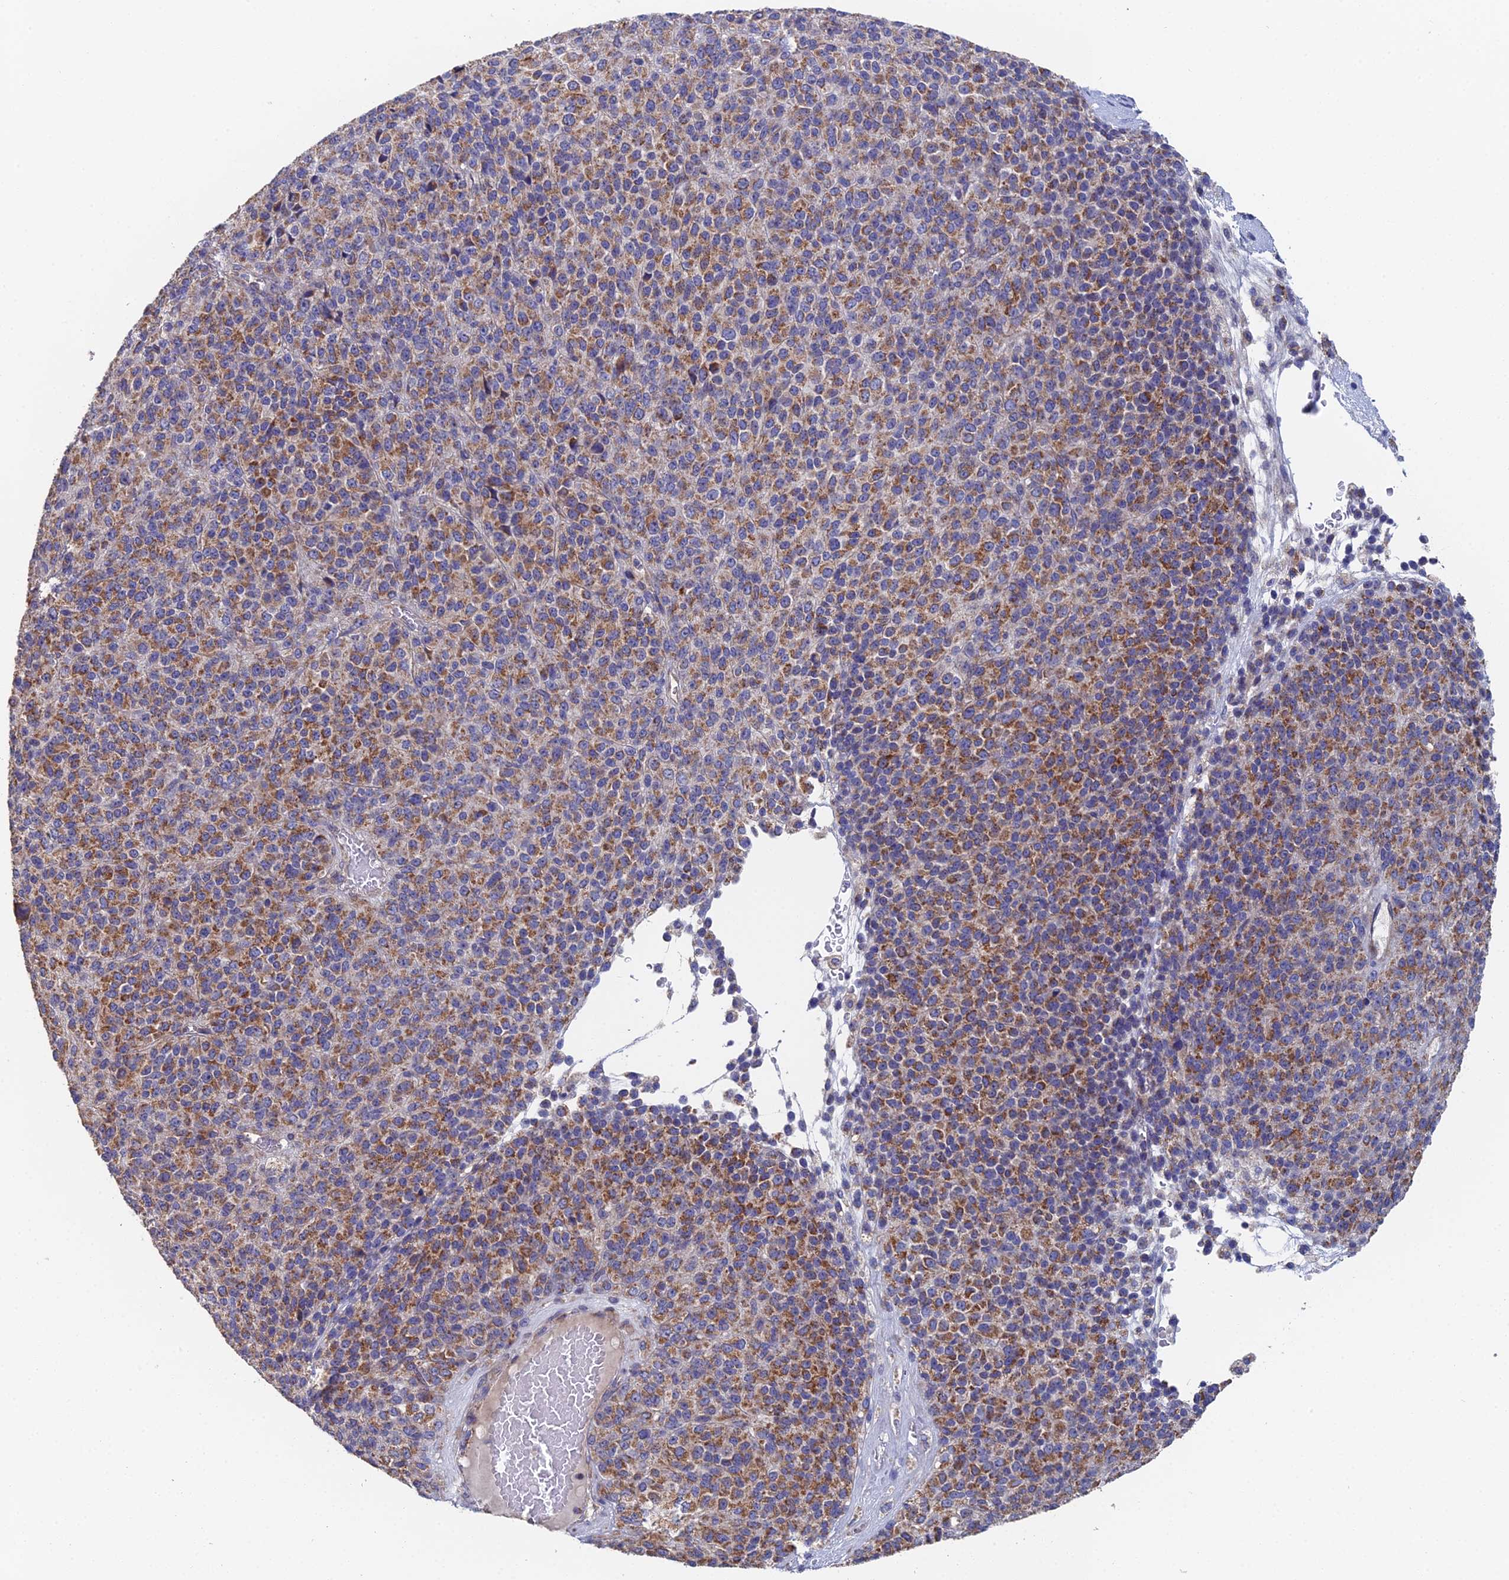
{"staining": {"intensity": "moderate", "quantity": ">75%", "location": "cytoplasmic/membranous"}, "tissue": "melanoma", "cell_type": "Tumor cells", "image_type": "cancer", "snomed": [{"axis": "morphology", "description": "Malignant melanoma, Metastatic site"}, {"axis": "topography", "description": "Brain"}], "caption": "Immunohistochemical staining of melanoma exhibits medium levels of moderate cytoplasmic/membranous expression in about >75% of tumor cells.", "gene": "ECSIT", "patient": {"sex": "female", "age": 56}}